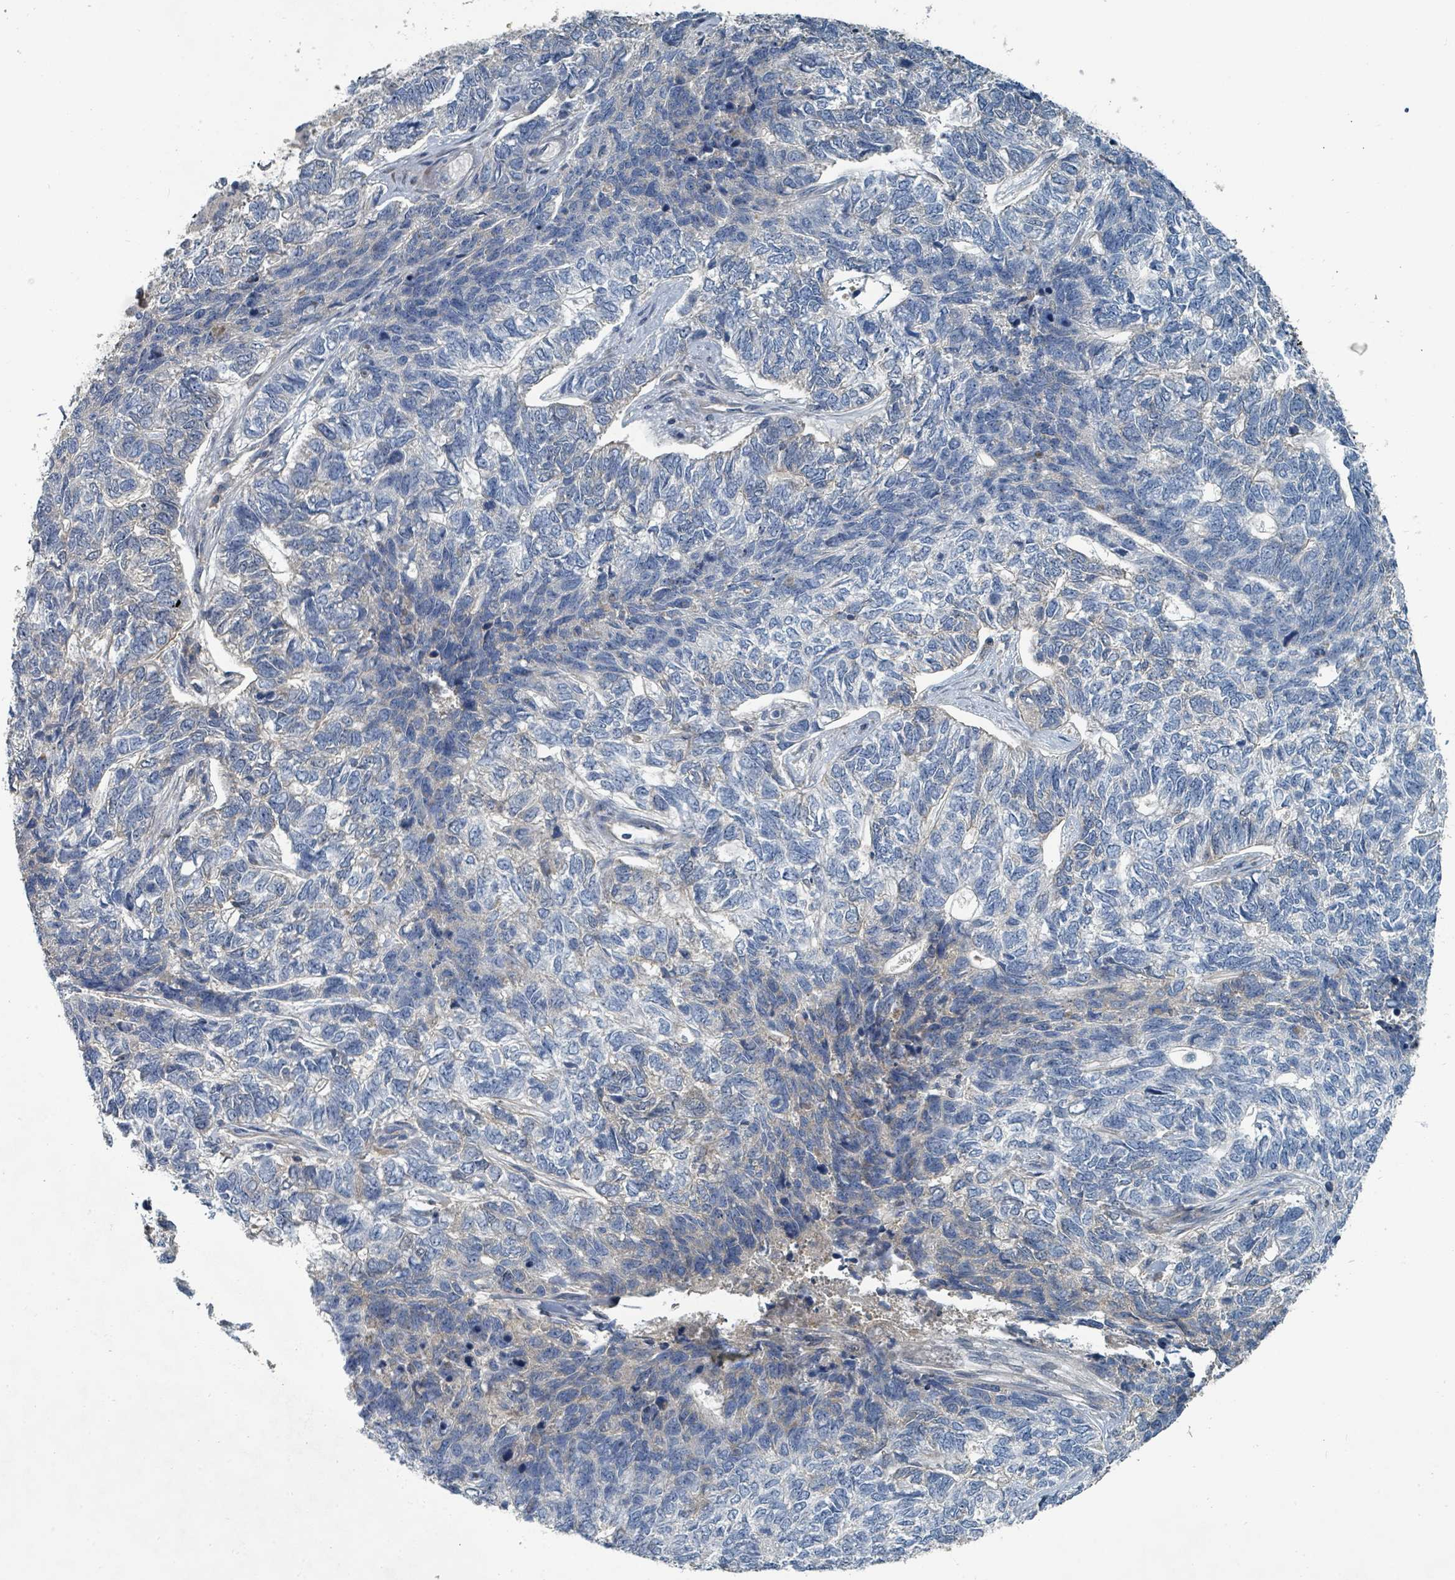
{"staining": {"intensity": "negative", "quantity": "none", "location": "none"}, "tissue": "skin cancer", "cell_type": "Tumor cells", "image_type": "cancer", "snomed": [{"axis": "morphology", "description": "Basal cell carcinoma"}, {"axis": "topography", "description": "Skin"}], "caption": "Immunohistochemistry (IHC) of human skin cancer (basal cell carcinoma) displays no staining in tumor cells.", "gene": "SLC44A5", "patient": {"sex": "female", "age": 65}}